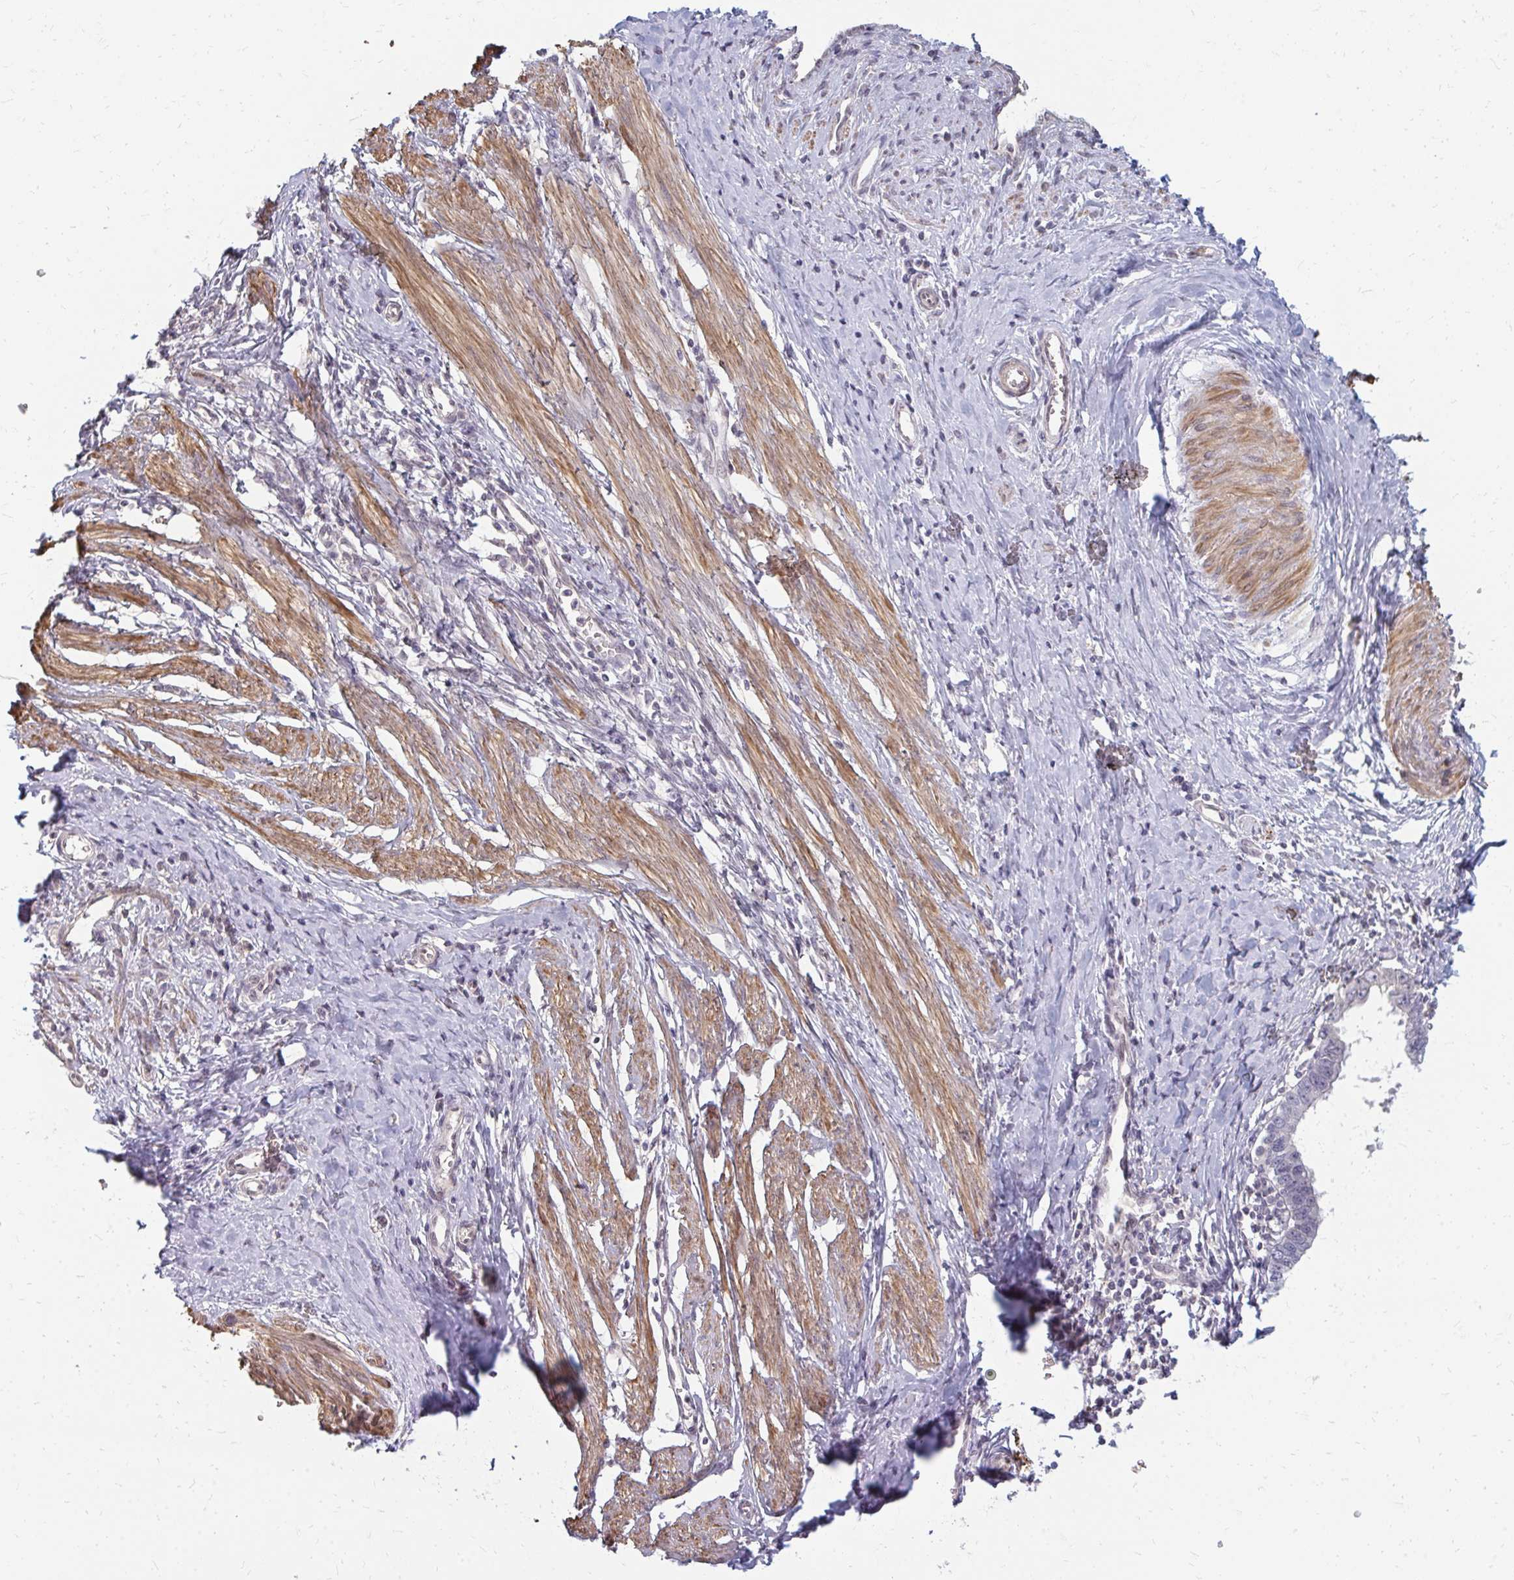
{"staining": {"intensity": "negative", "quantity": "none", "location": "none"}, "tissue": "cervical cancer", "cell_type": "Tumor cells", "image_type": "cancer", "snomed": [{"axis": "morphology", "description": "Adenocarcinoma, NOS"}, {"axis": "topography", "description": "Cervix"}], "caption": "High power microscopy image of an IHC image of cervical cancer (adenocarcinoma), revealing no significant positivity in tumor cells.", "gene": "GPC5", "patient": {"sex": "female", "age": 36}}